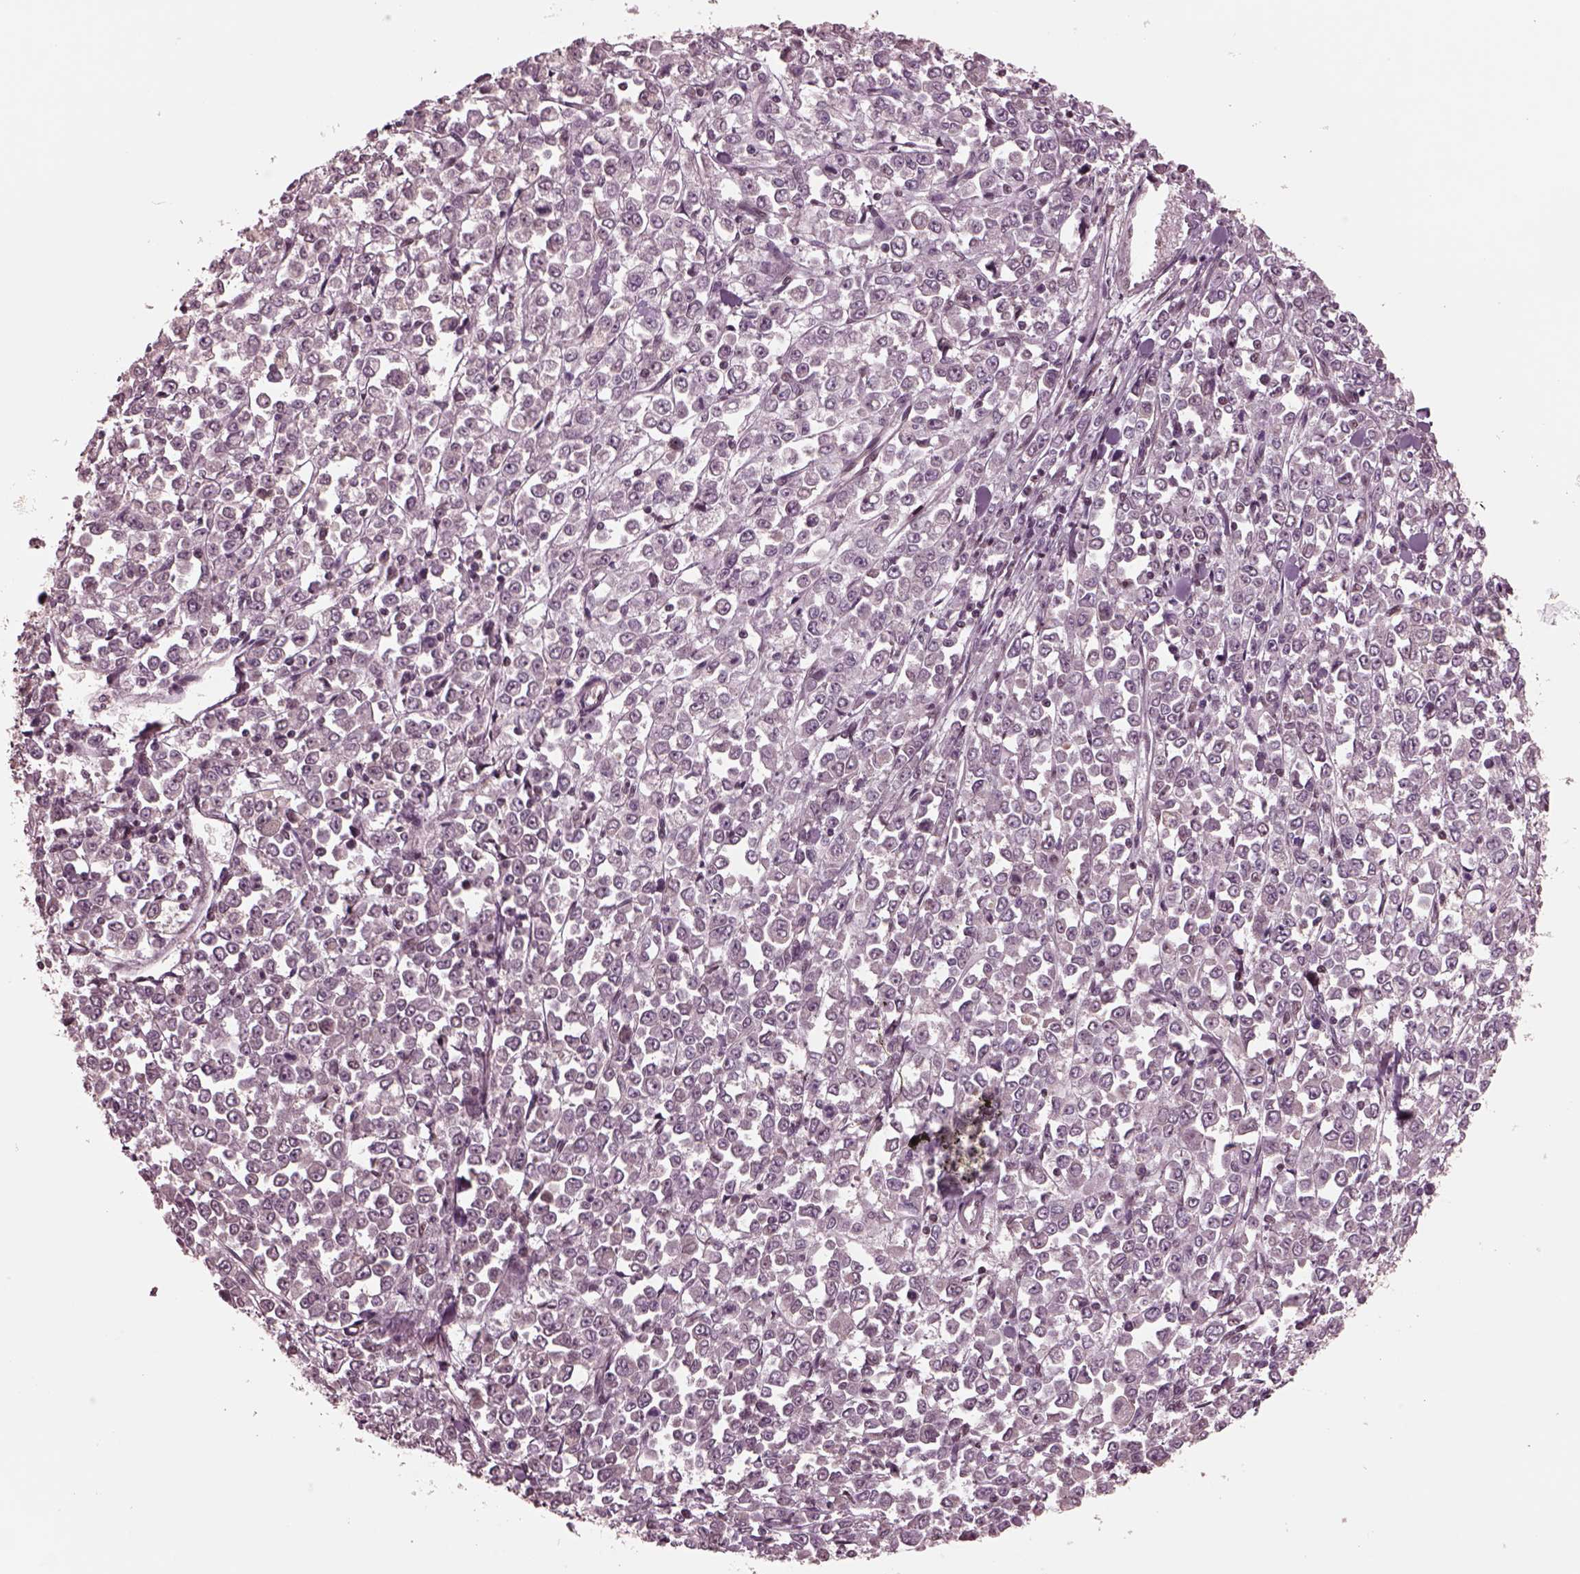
{"staining": {"intensity": "weak", "quantity": "<25%", "location": "nuclear"}, "tissue": "stomach cancer", "cell_type": "Tumor cells", "image_type": "cancer", "snomed": [{"axis": "morphology", "description": "Adenocarcinoma, NOS"}, {"axis": "topography", "description": "Stomach, upper"}], "caption": "An image of human adenocarcinoma (stomach) is negative for staining in tumor cells.", "gene": "NAP1L5", "patient": {"sex": "male", "age": 70}}